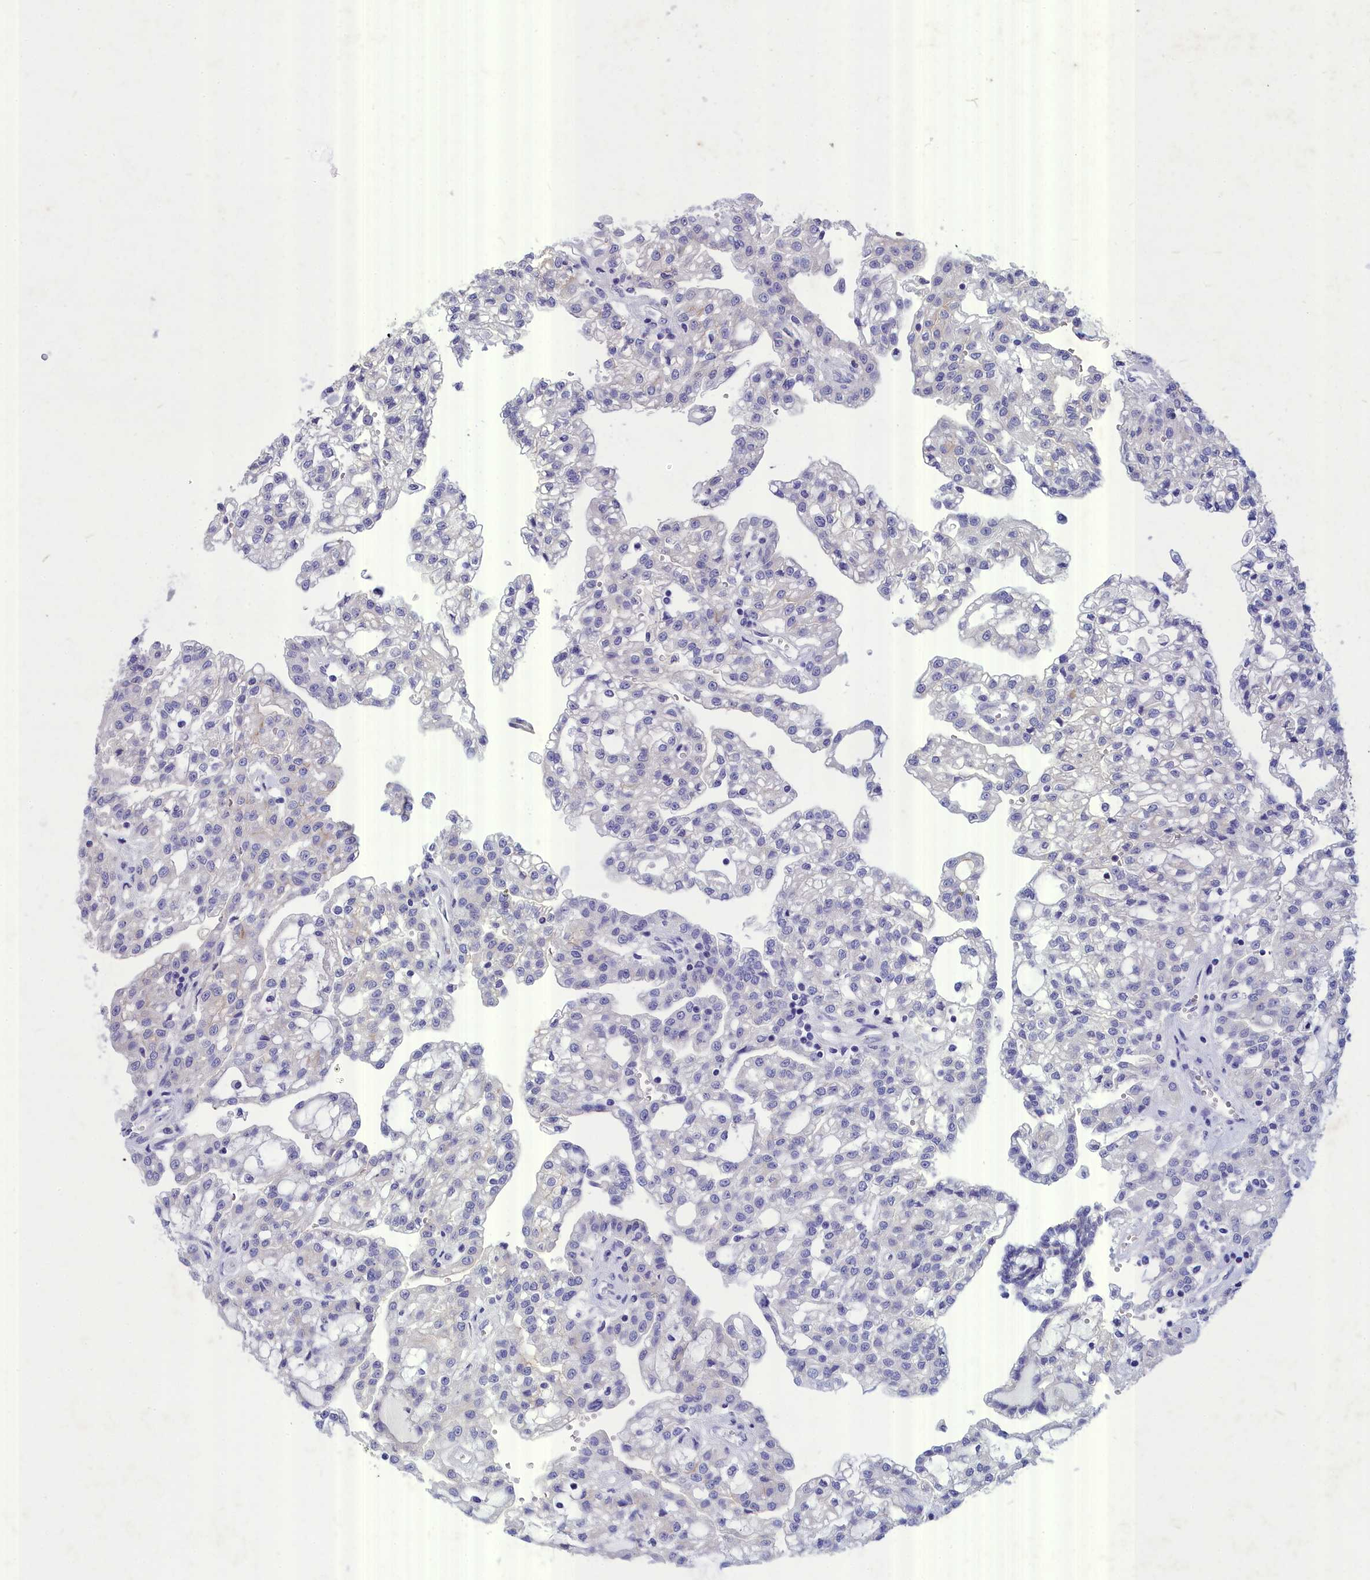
{"staining": {"intensity": "negative", "quantity": "none", "location": "none"}, "tissue": "renal cancer", "cell_type": "Tumor cells", "image_type": "cancer", "snomed": [{"axis": "morphology", "description": "Adenocarcinoma, NOS"}, {"axis": "topography", "description": "Kidney"}], "caption": "Micrograph shows no significant protein expression in tumor cells of renal cancer (adenocarcinoma).", "gene": "DEFB119", "patient": {"sex": "male", "age": 63}}